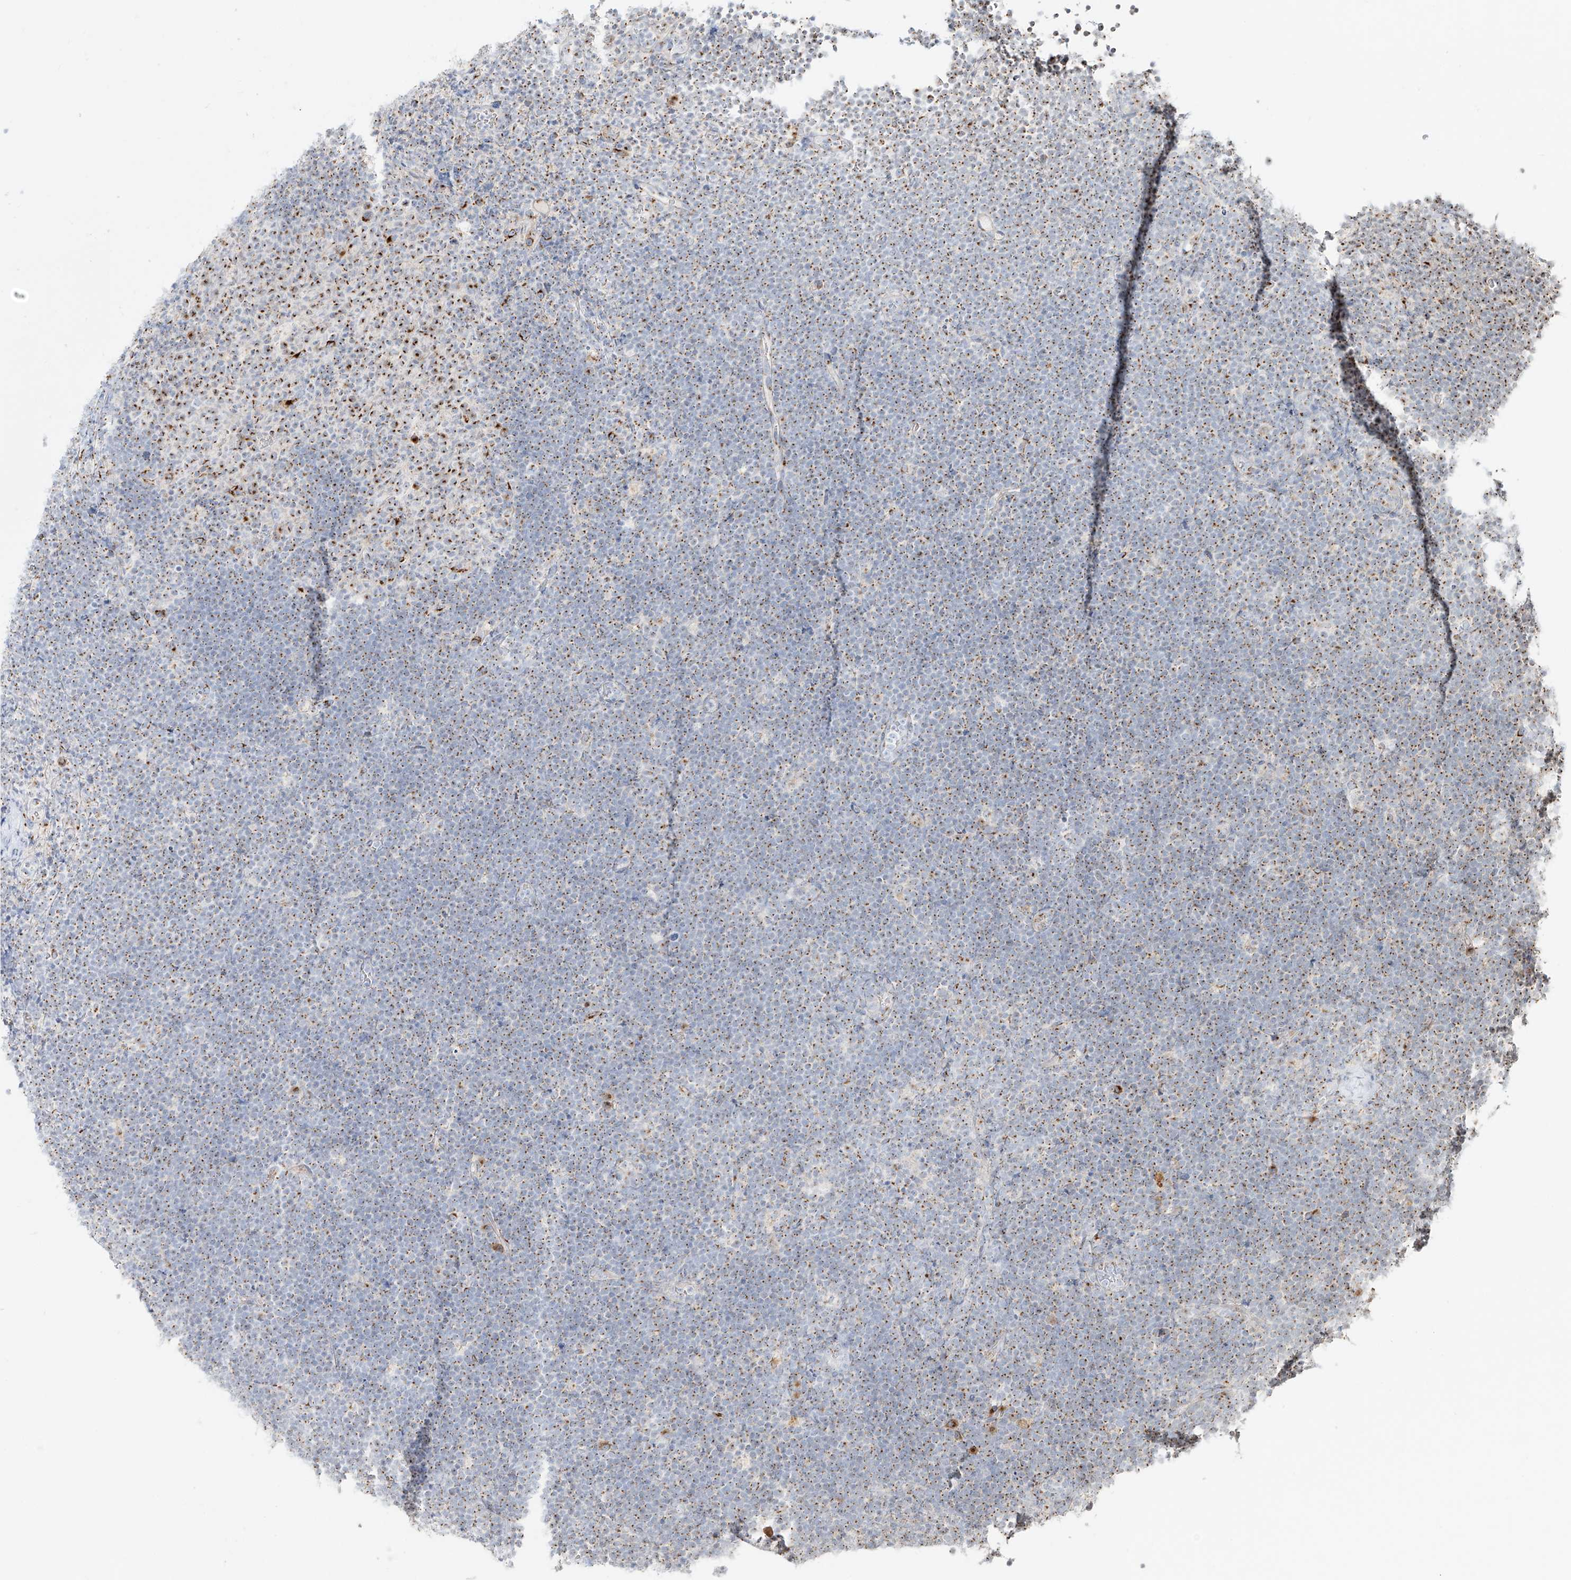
{"staining": {"intensity": "moderate", "quantity": "25%-75%", "location": "cytoplasmic/membranous"}, "tissue": "lymphoma", "cell_type": "Tumor cells", "image_type": "cancer", "snomed": [{"axis": "morphology", "description": "Malignant lymphoma, non-Hodgkin's type, High grade"}, {"axis": "topography", "description": "Lymph node"}], "caption": "Human lymphoma stained with a protein marker demonstrates moderate staining in tumor cells.", "gene": "BSDC1", "patient": {"sex": "male", "age": 13}}